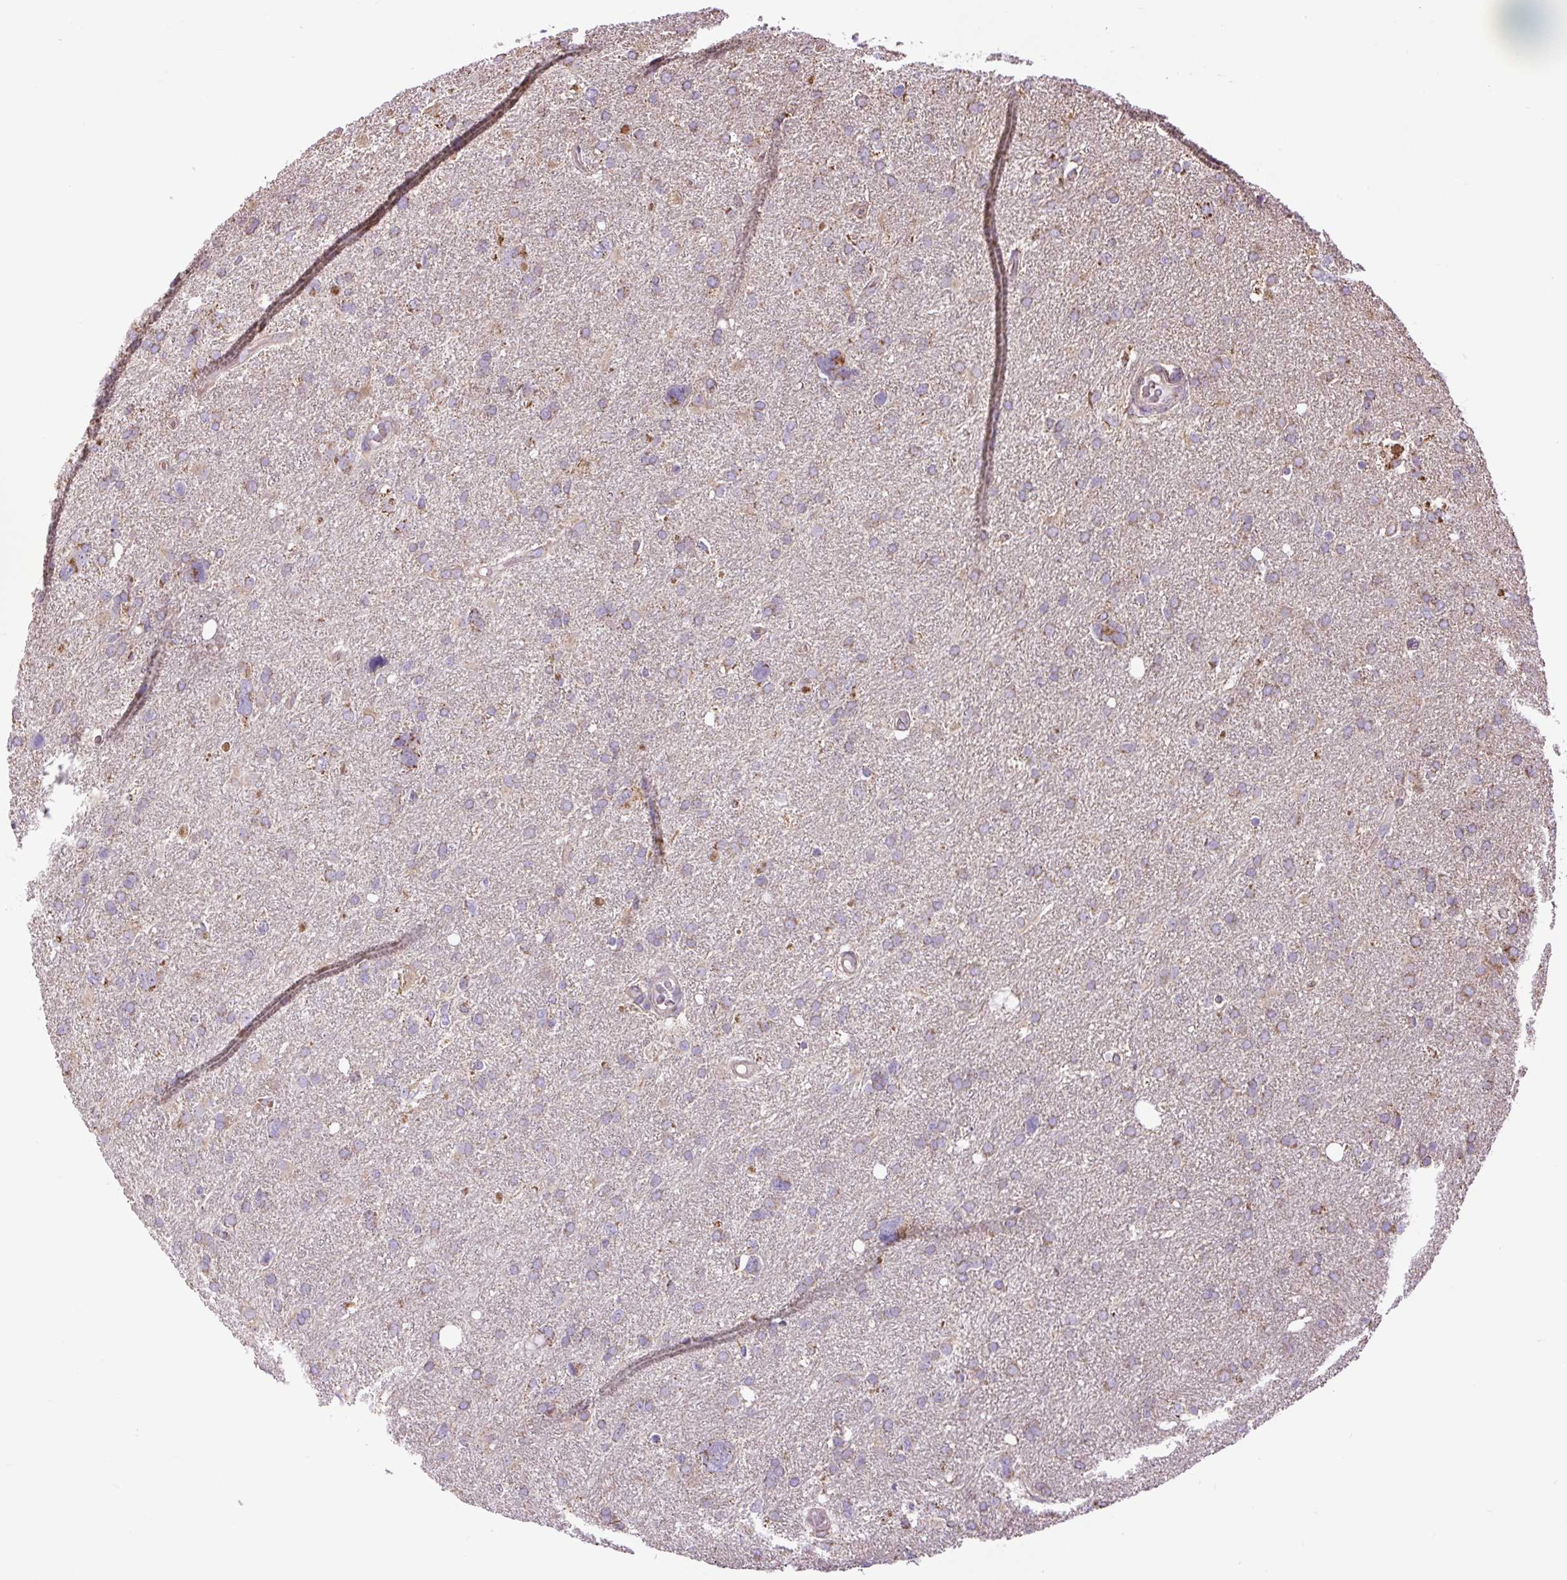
{"staining": {"intensity": "moderate", "quantity": "<25%", "location": "cytoplasmic/membranous"}, "tissue": "glioma", "cell_type": "Tumor cells", "image_type": "cancer", "snomed": [{"axis": "morphology", "description": "Glioma, malignant, High grade"}, {"axis": "topography", "description": "Brain"}], "caption": "A brown stain labels moderate cytoplasmic/membranous positivity of a protein in human malignant high-grade glioma tumor cells. The staining was performed using DAB, with brown indicating positive protein expression. Nuclei are stained blue with hematoxylin.", "gene": "PLCG1", "patient": {"sex": "male", "age": 61}}